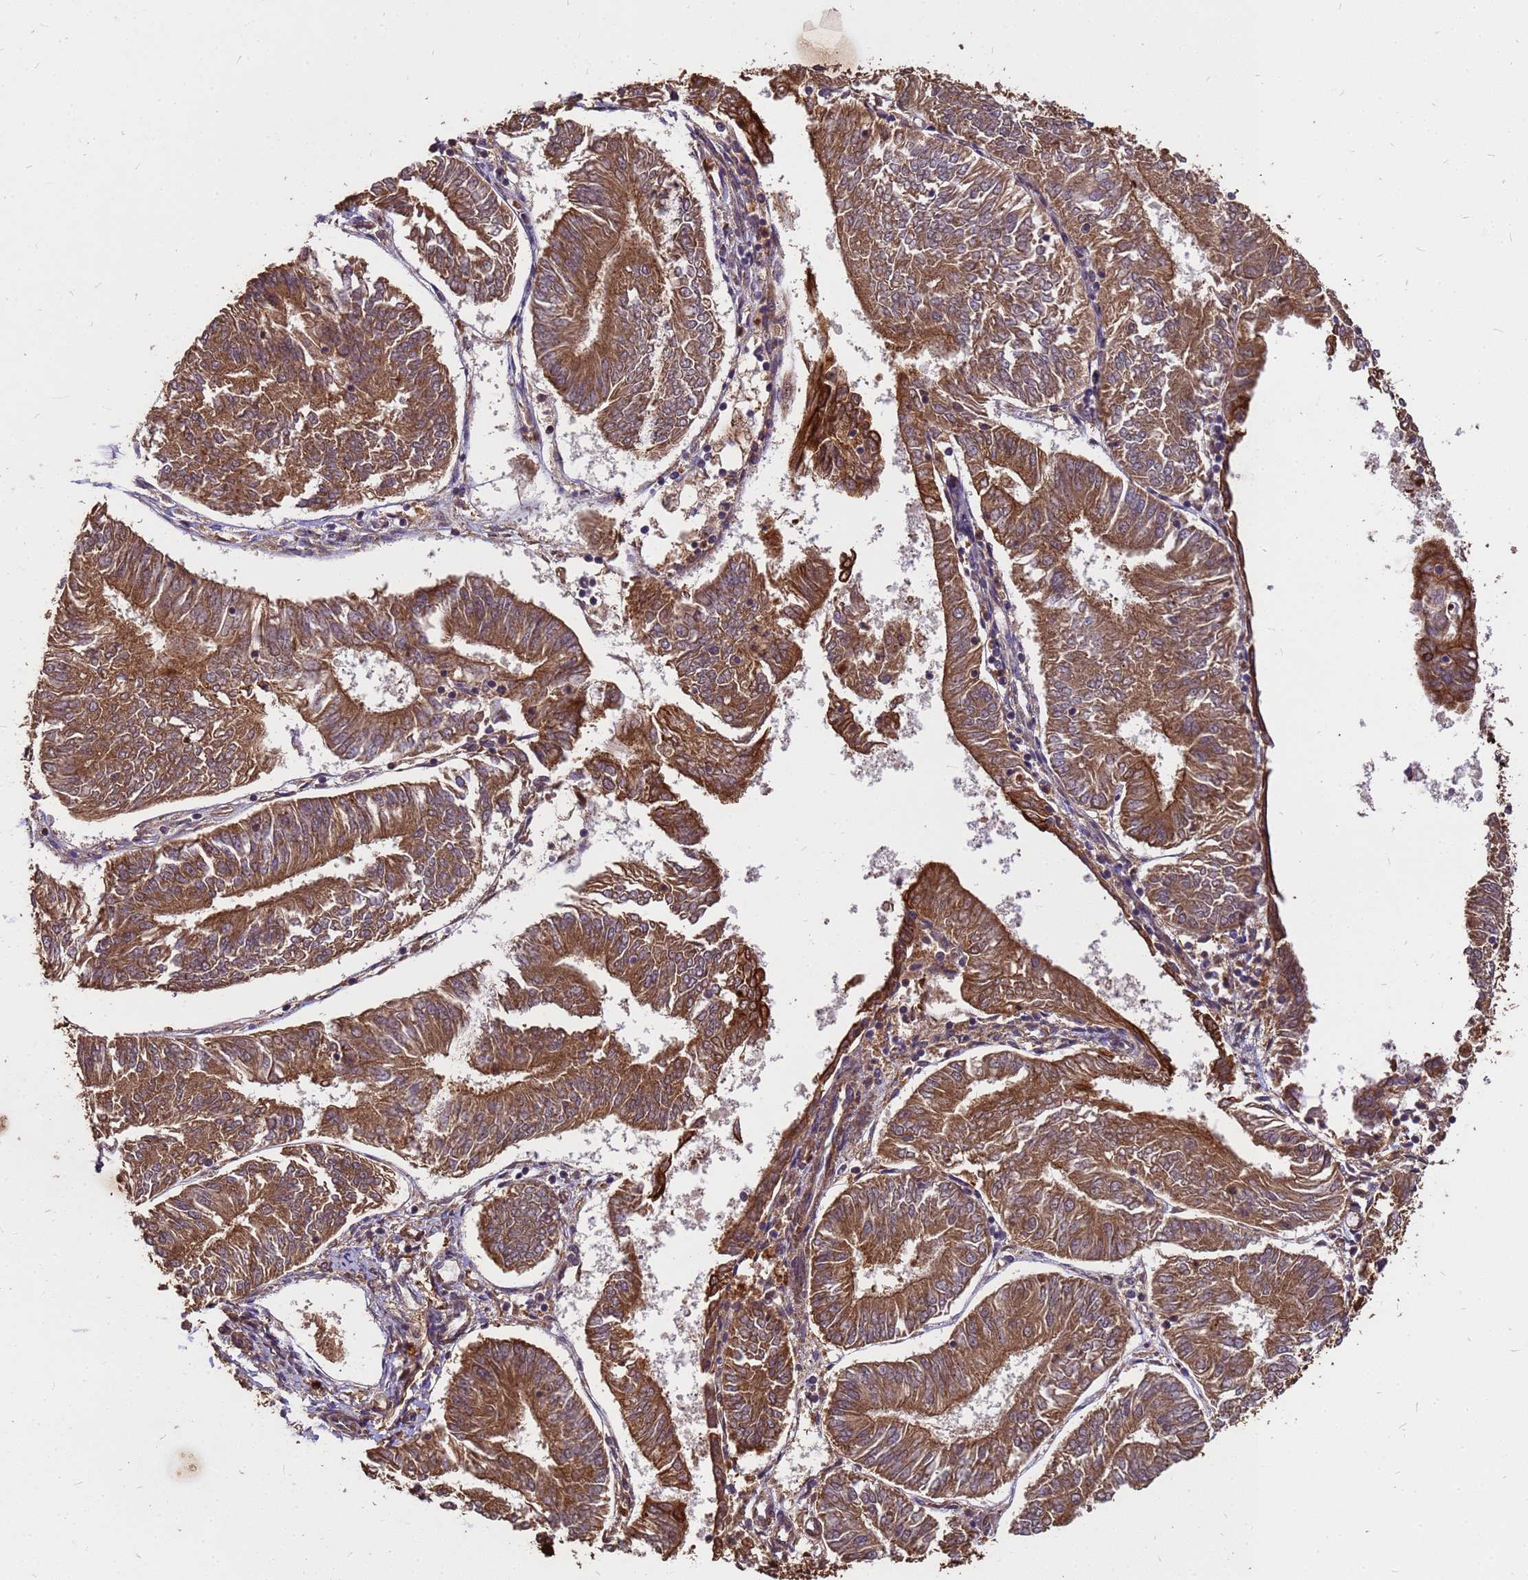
{"staining": {"intensity": "moderate", "quantity": ">75%", "location": "cytoplasmic/membranous"}, "tissue": "endometrial cancer", "cell_type": "Tumor cells", "image_type": "cancer", "snomed": [{"axis": "morphology", "description": "Adenocarcinoma, NOS"}, {"axis": "topography", "description": "Endometrium"}], "caption": "IHC histopathology image of endometrial cancer stained for a protein (brown), which shows medium levels of moderate cytoplasmic/membranous staining in about >75% of tumor cells.", "gene": "ZNF618", "patient": {"sex": "female", "age": 58}}